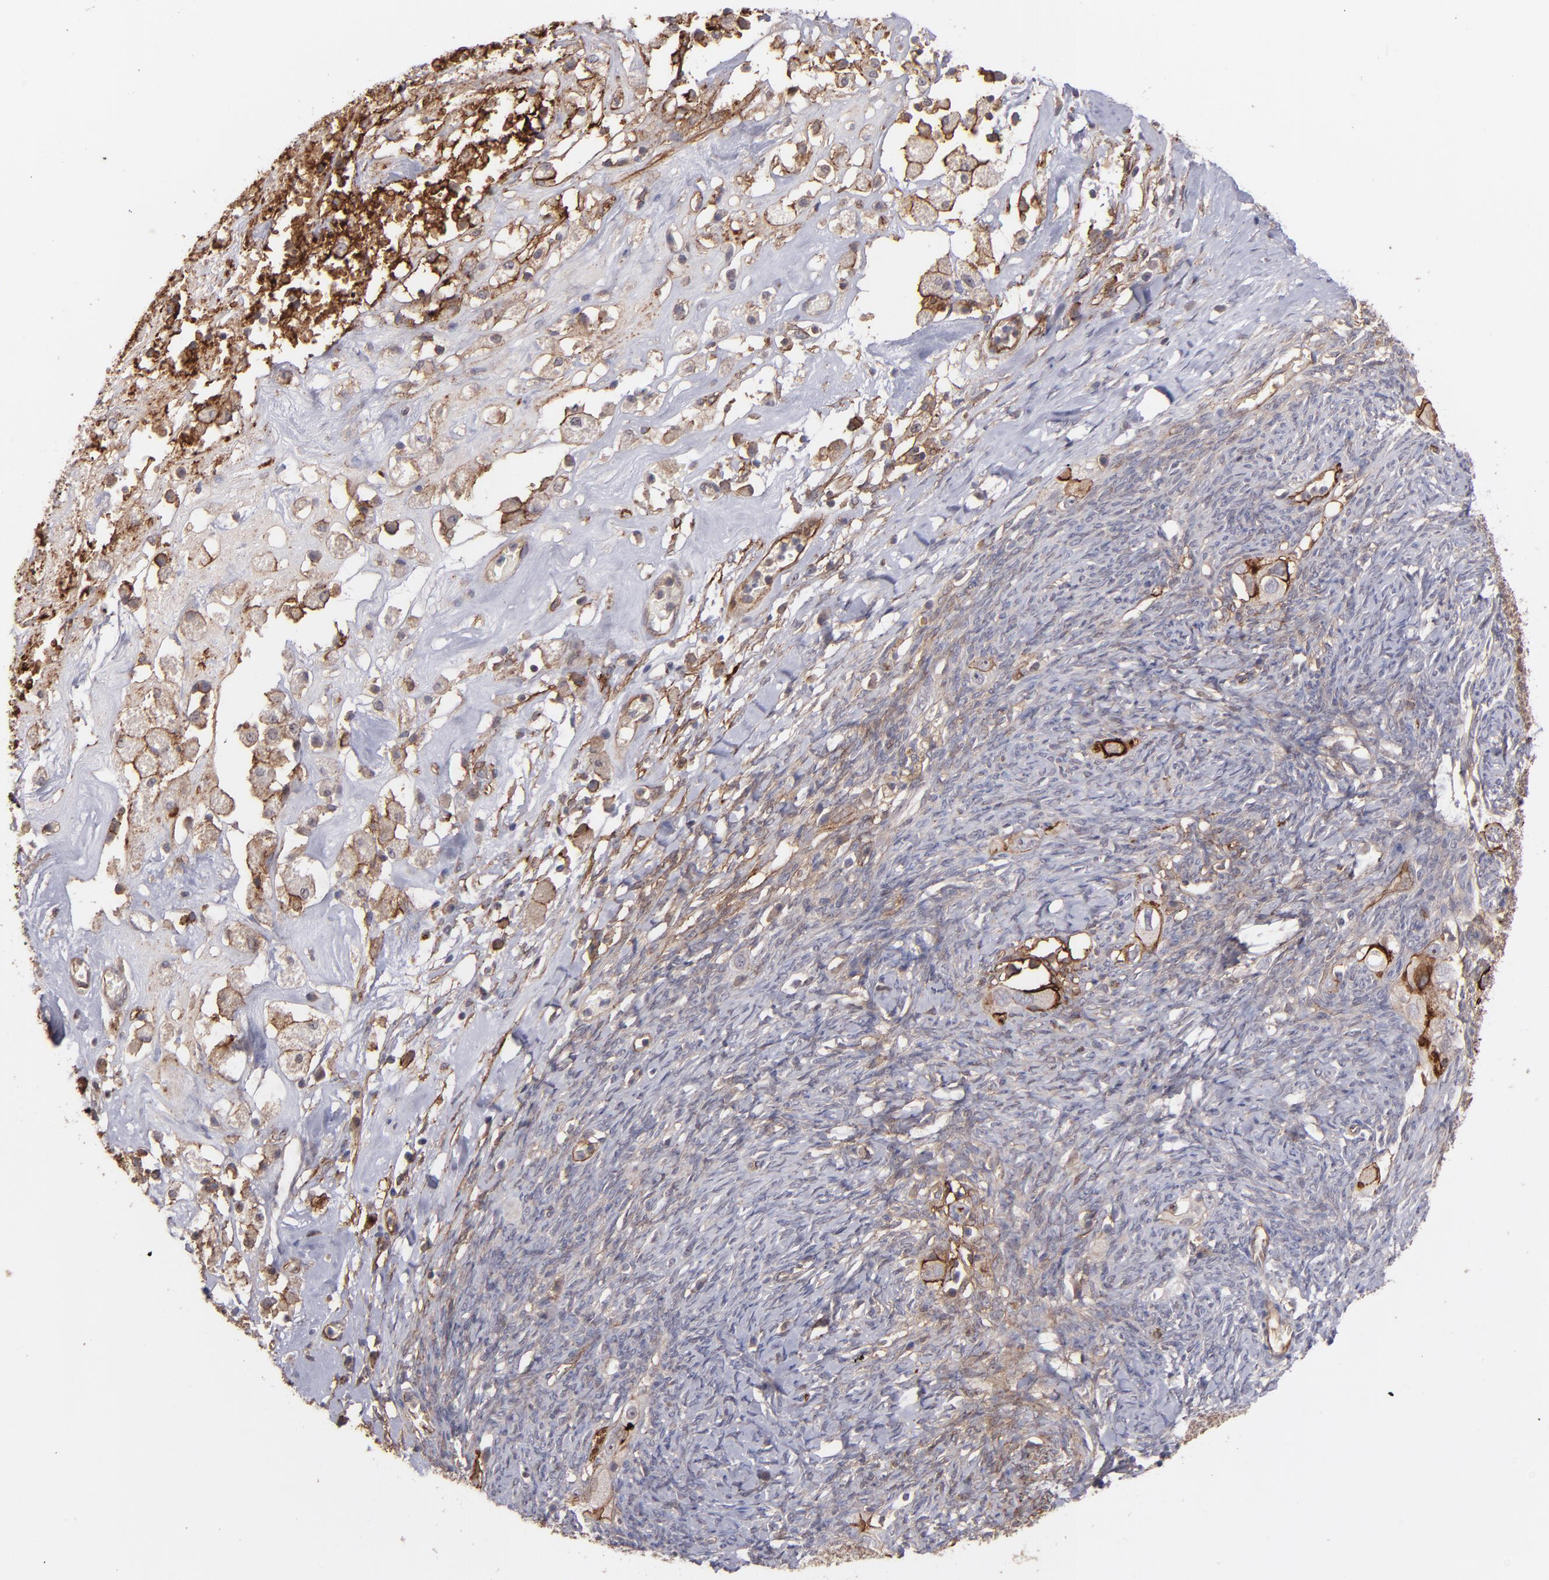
{"staining": {"intensity": "strong", "quantity": "<25%", "location": "cytoplasmic/membranous"}, "tissue": "ovarian cancer", "cell_type": "Tumor cells", "image_type": "cancer", "snomed": [{"axis": "morphology", "description": "Normal tissue, NOS"}, {"axis": "morphology", "description": "Cystadenocarcinoma, serous, NOS"}, {"axis": "topography", "description": "Ovary"}], "caption": "Serous cystadenocarcinoma (ovarian) stained with a protein marker reveals strong staining in tumor cells.", "gene": "ICAM1", "patient": {"sex": "female", "age": 62}}